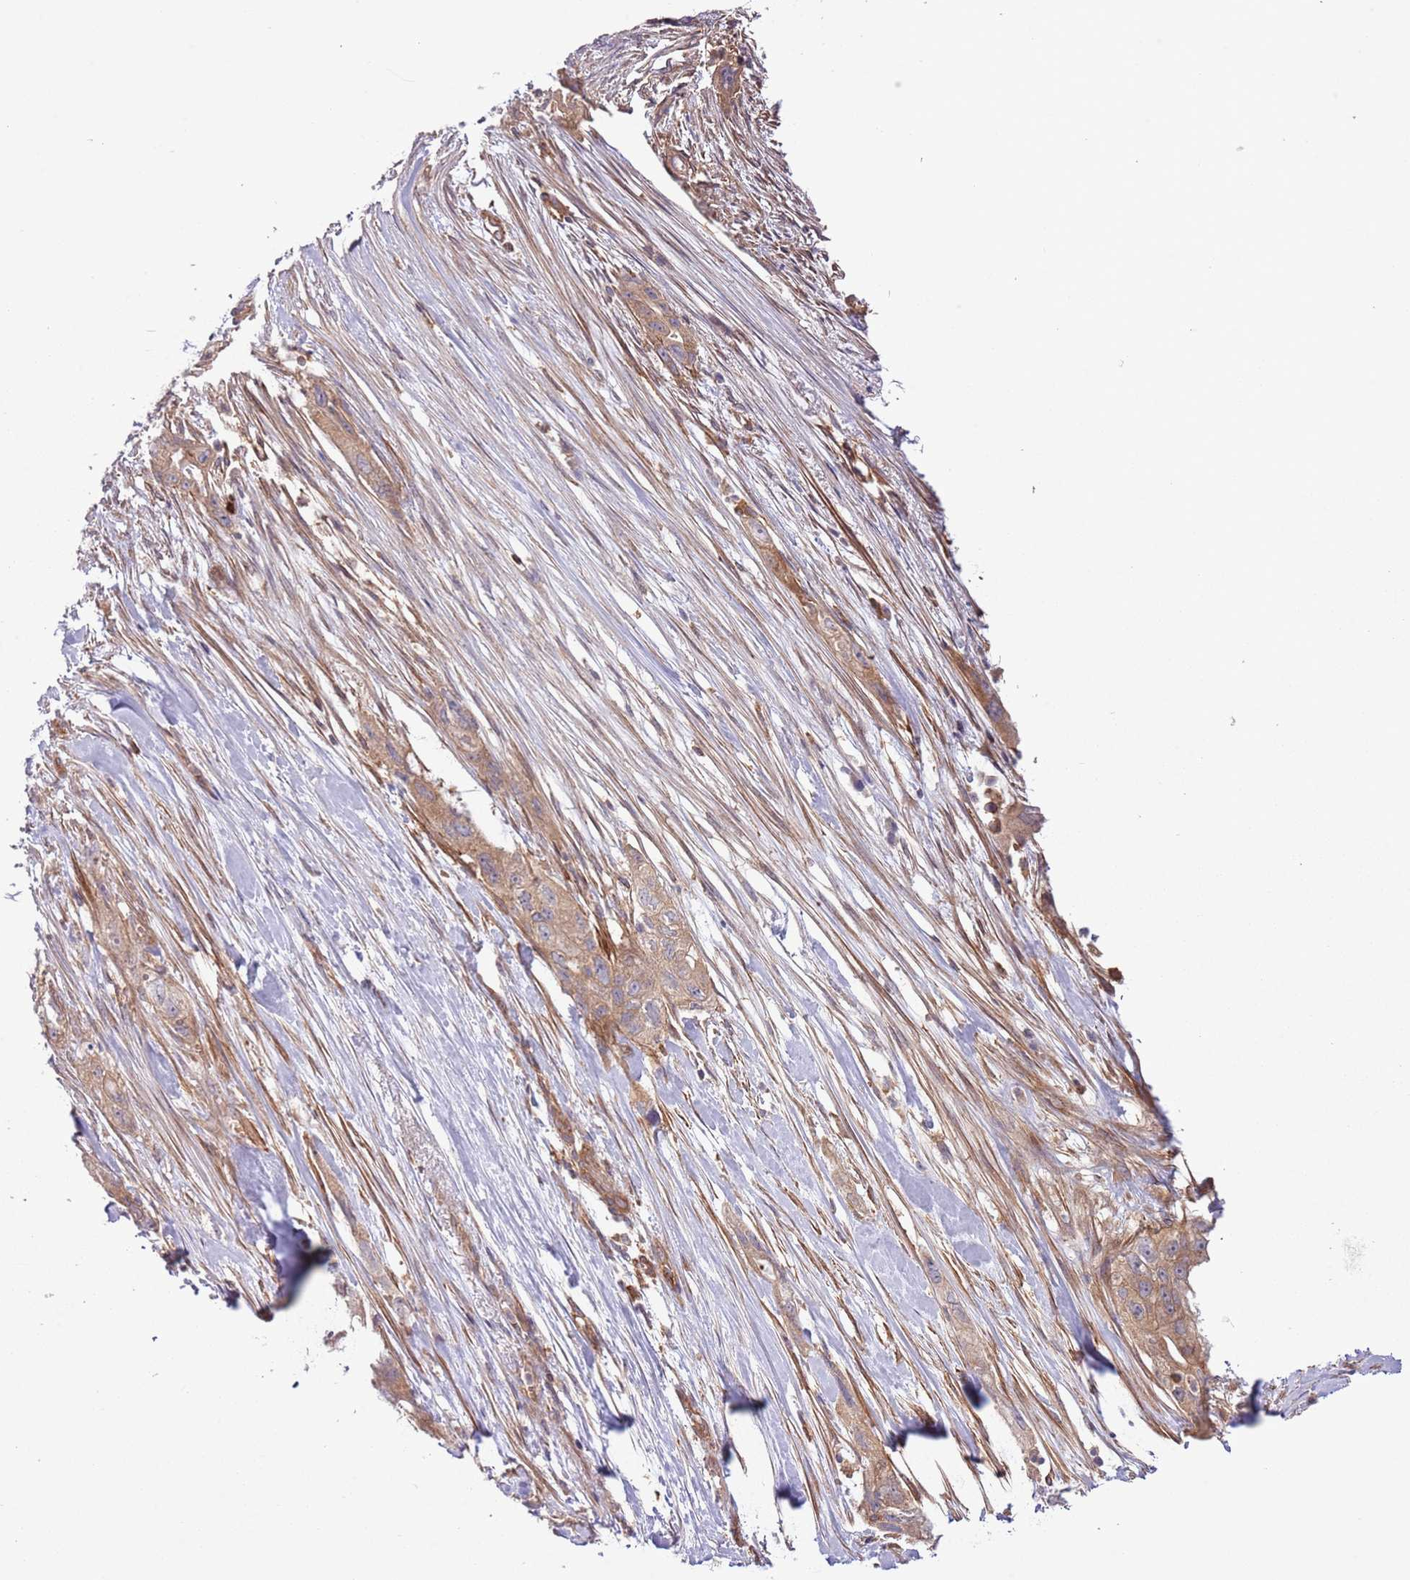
{"staining": {"intensity": "moderate", "quantity": "25%-75%", "location": "cytoplasmic/membranous"}, "tissue": "pancreatic cancer", "cell_type": "Tumor cells", "image_type": "cancer", "snomed": [{"axis": "morphology", "description": "Adenocarcinoma, NOS"}, {"axis": "topography", "description": "Pancreas"}], "caption": "Immunohistochemistry (IHC) of human pancreatic cancer (adenocarcinoma) shows medium levels of moderate cytoplasmic/membranous positivity in approximately 25%-75% of tumor cells.", "gene": "LPIN2", "patient": {"sex": "female", "age": 73}}